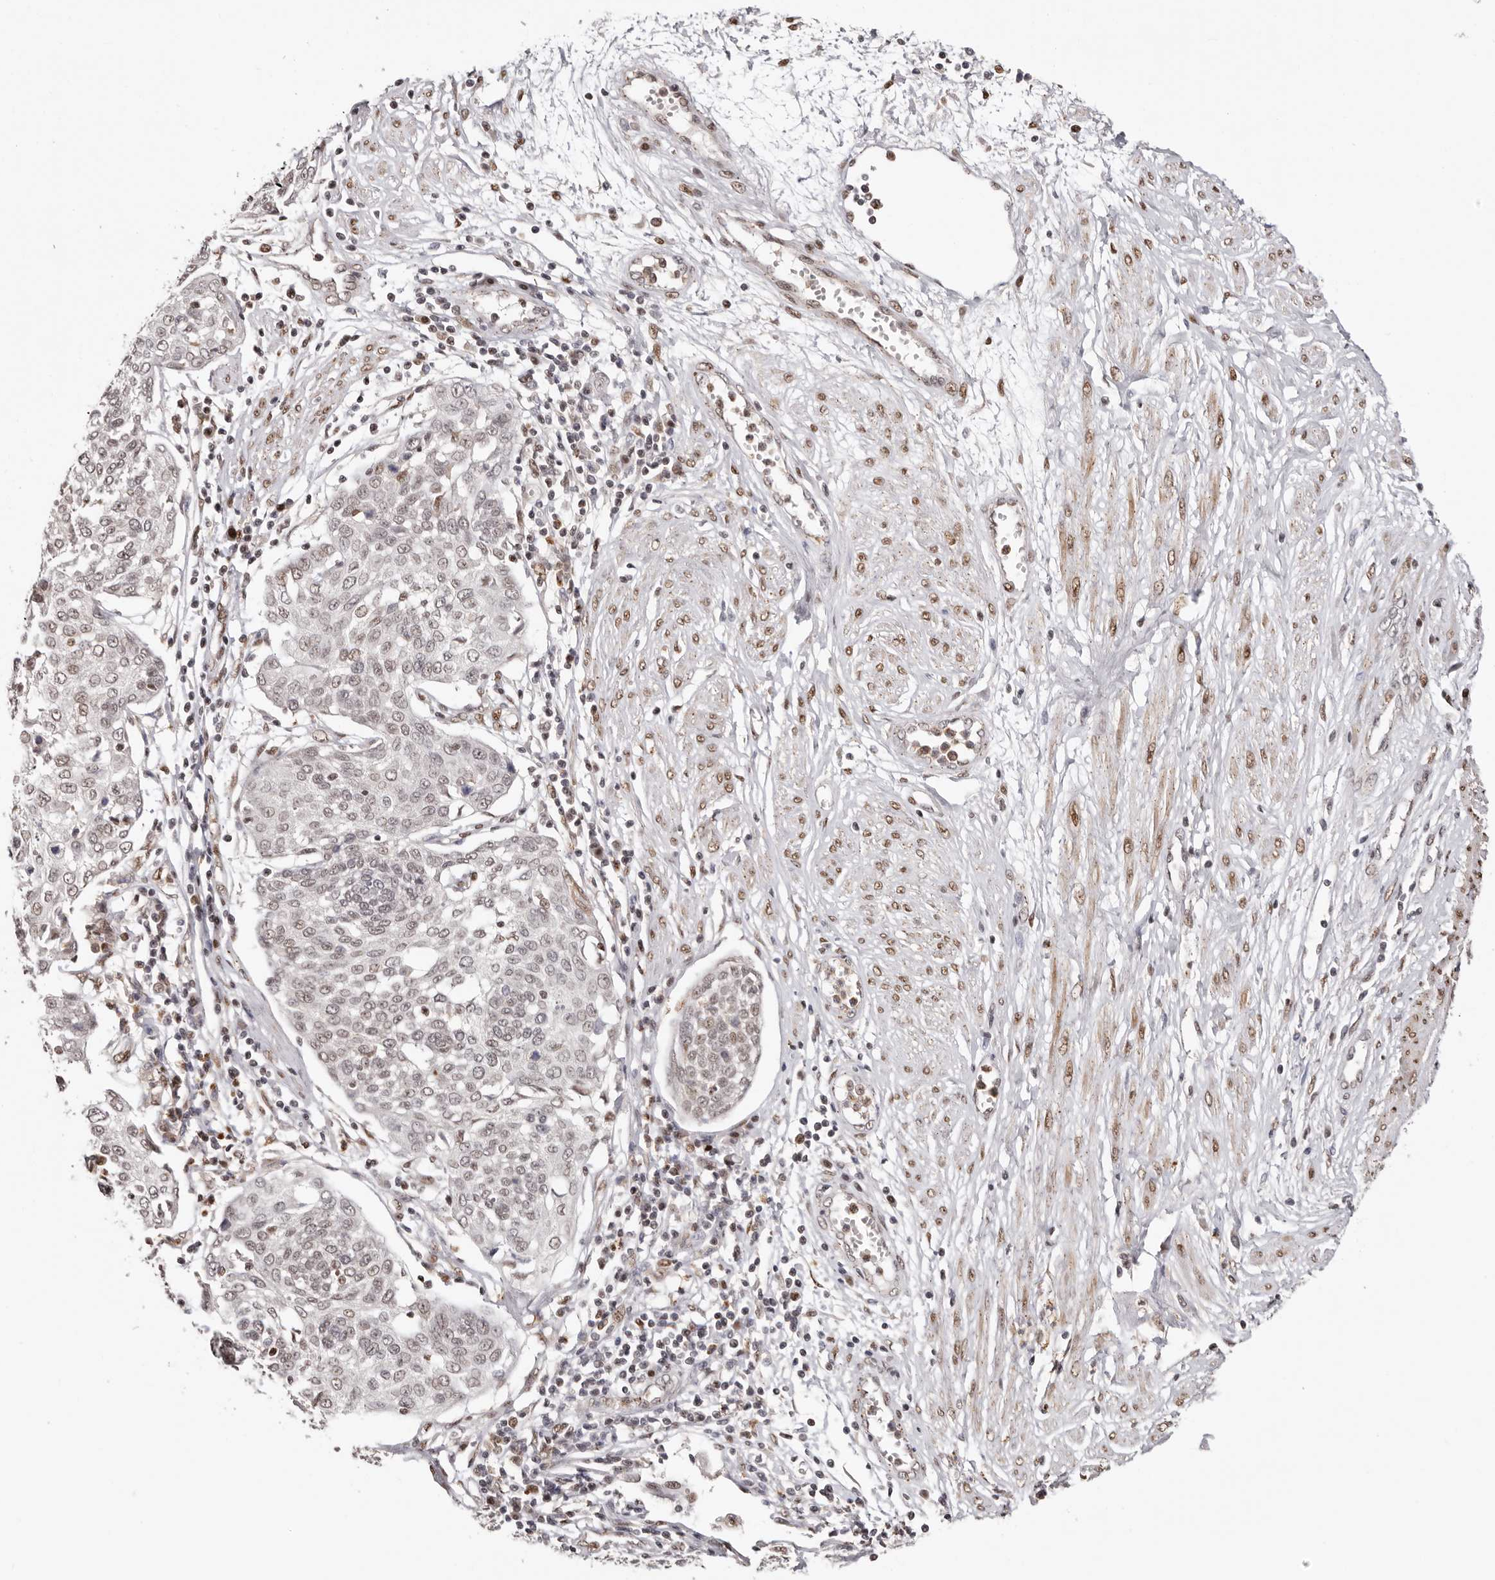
{"staining": {"intensity": "weak", "quantity": "25%-75%", "location": "nuclear"}, "tissue": "cervical cancer", "cell_type": "Tumor cells", "image_type": "cancer", "snomed": [{"axis": "morphology", "description": "Squamous cell carcinoma, NOS"}, {"axis": "topography", "description": "Cervix"}], "caption": "High-power microscopy captured an immunohistochemistry image of squamous cell carcinoma (cervical), revealing weak nuclear expression in about 25%-75% of tumor cells.", "gene": "SMAD7", "patient": {"sex": "female", "age": 34}}